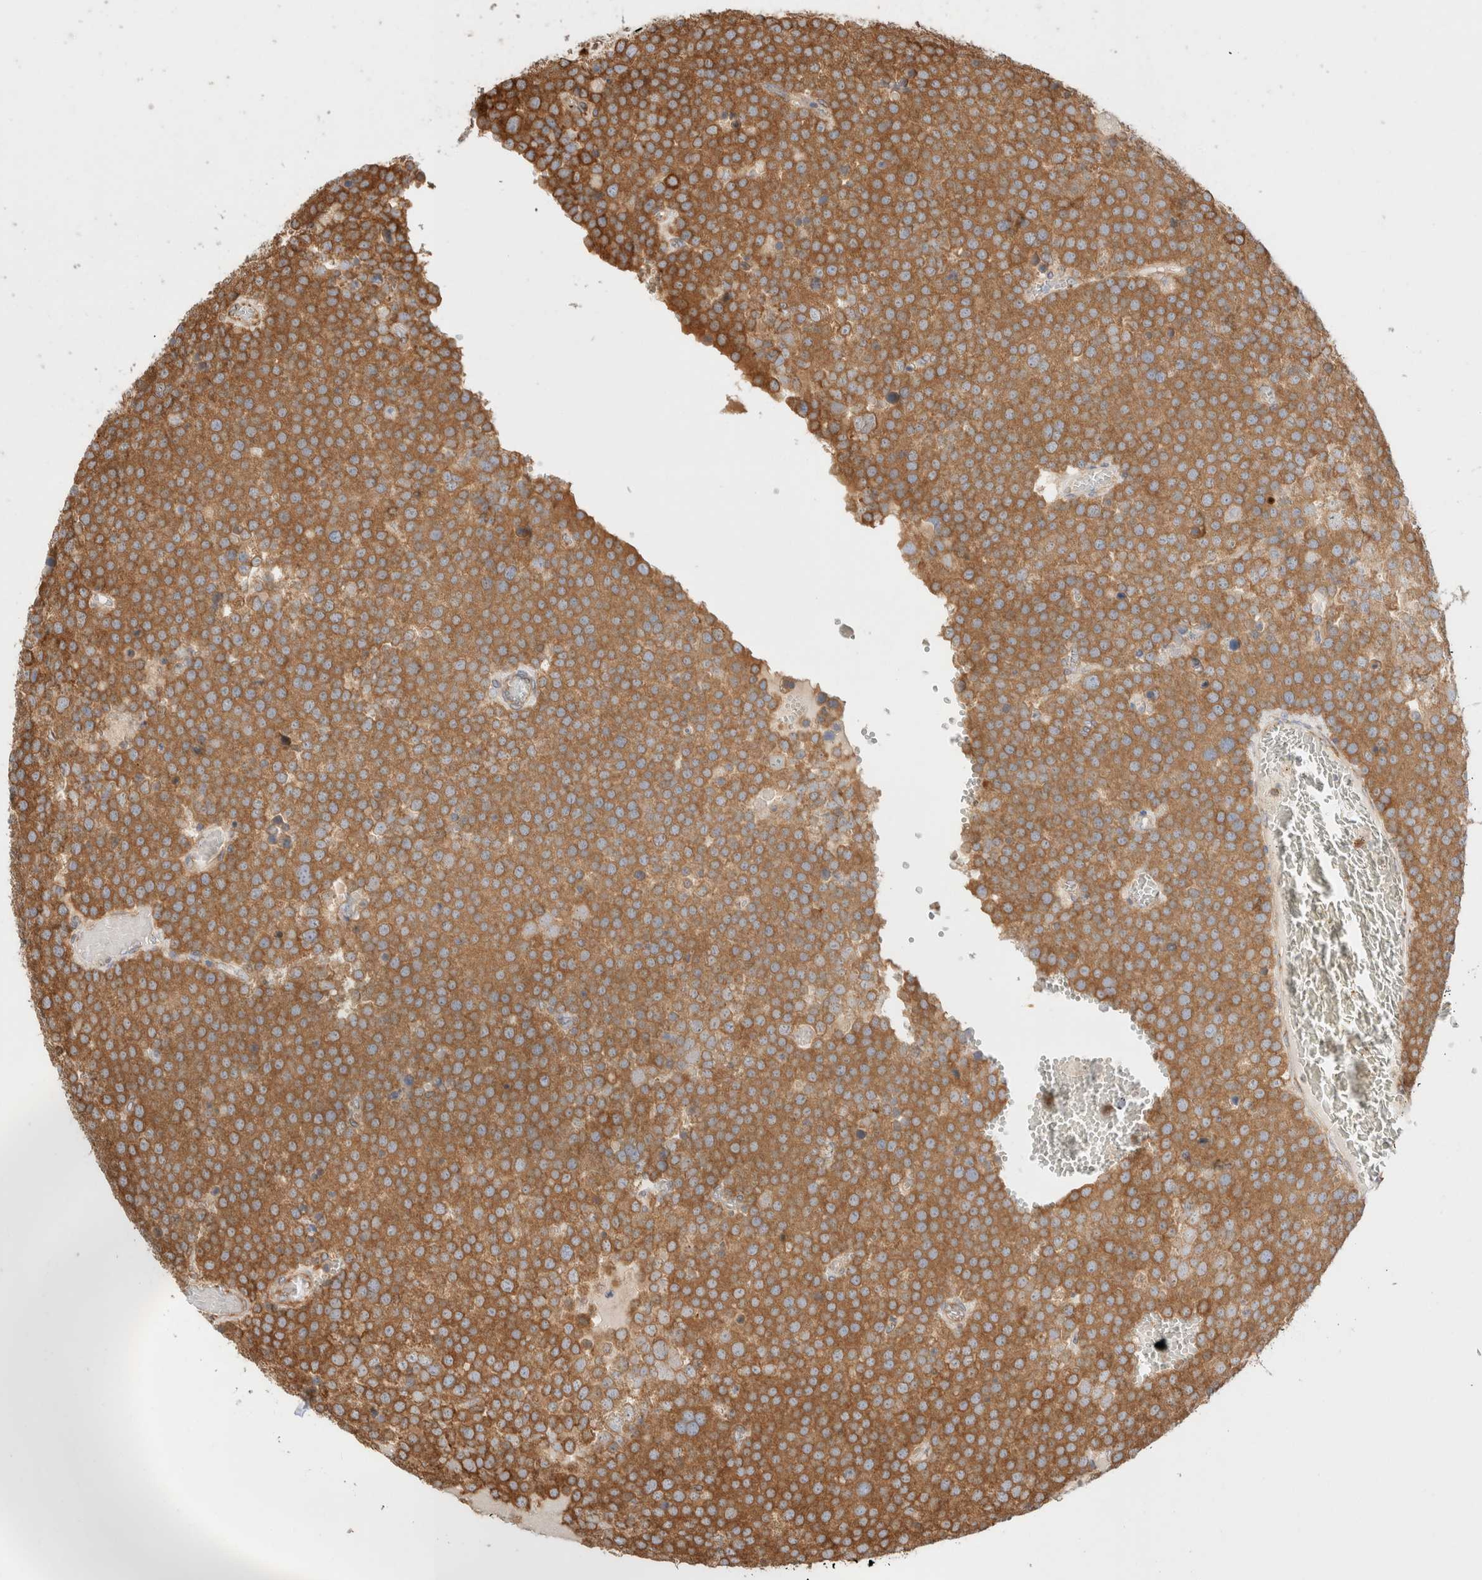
{"staining": {"intensity": "strong", "quantity": ">75%", "location": "cytoplasmic/membranous"}, "tissue": "testis cancer", "cell_type": "Tumor cells", "image_type": "cancer", "snomed": [{"axis": "morphology", "description": "Seminoma, NOS"}, {"axis": "topography", "description": "Testis"}], "caption": "Protein expression analysis of human seminoma (testis) reveals strong cytoplasmic/membranous staining in about >75% of tumor cells.", "gene": "ZC2HC1A", "patient": {"sex": "male", "age": 71}}